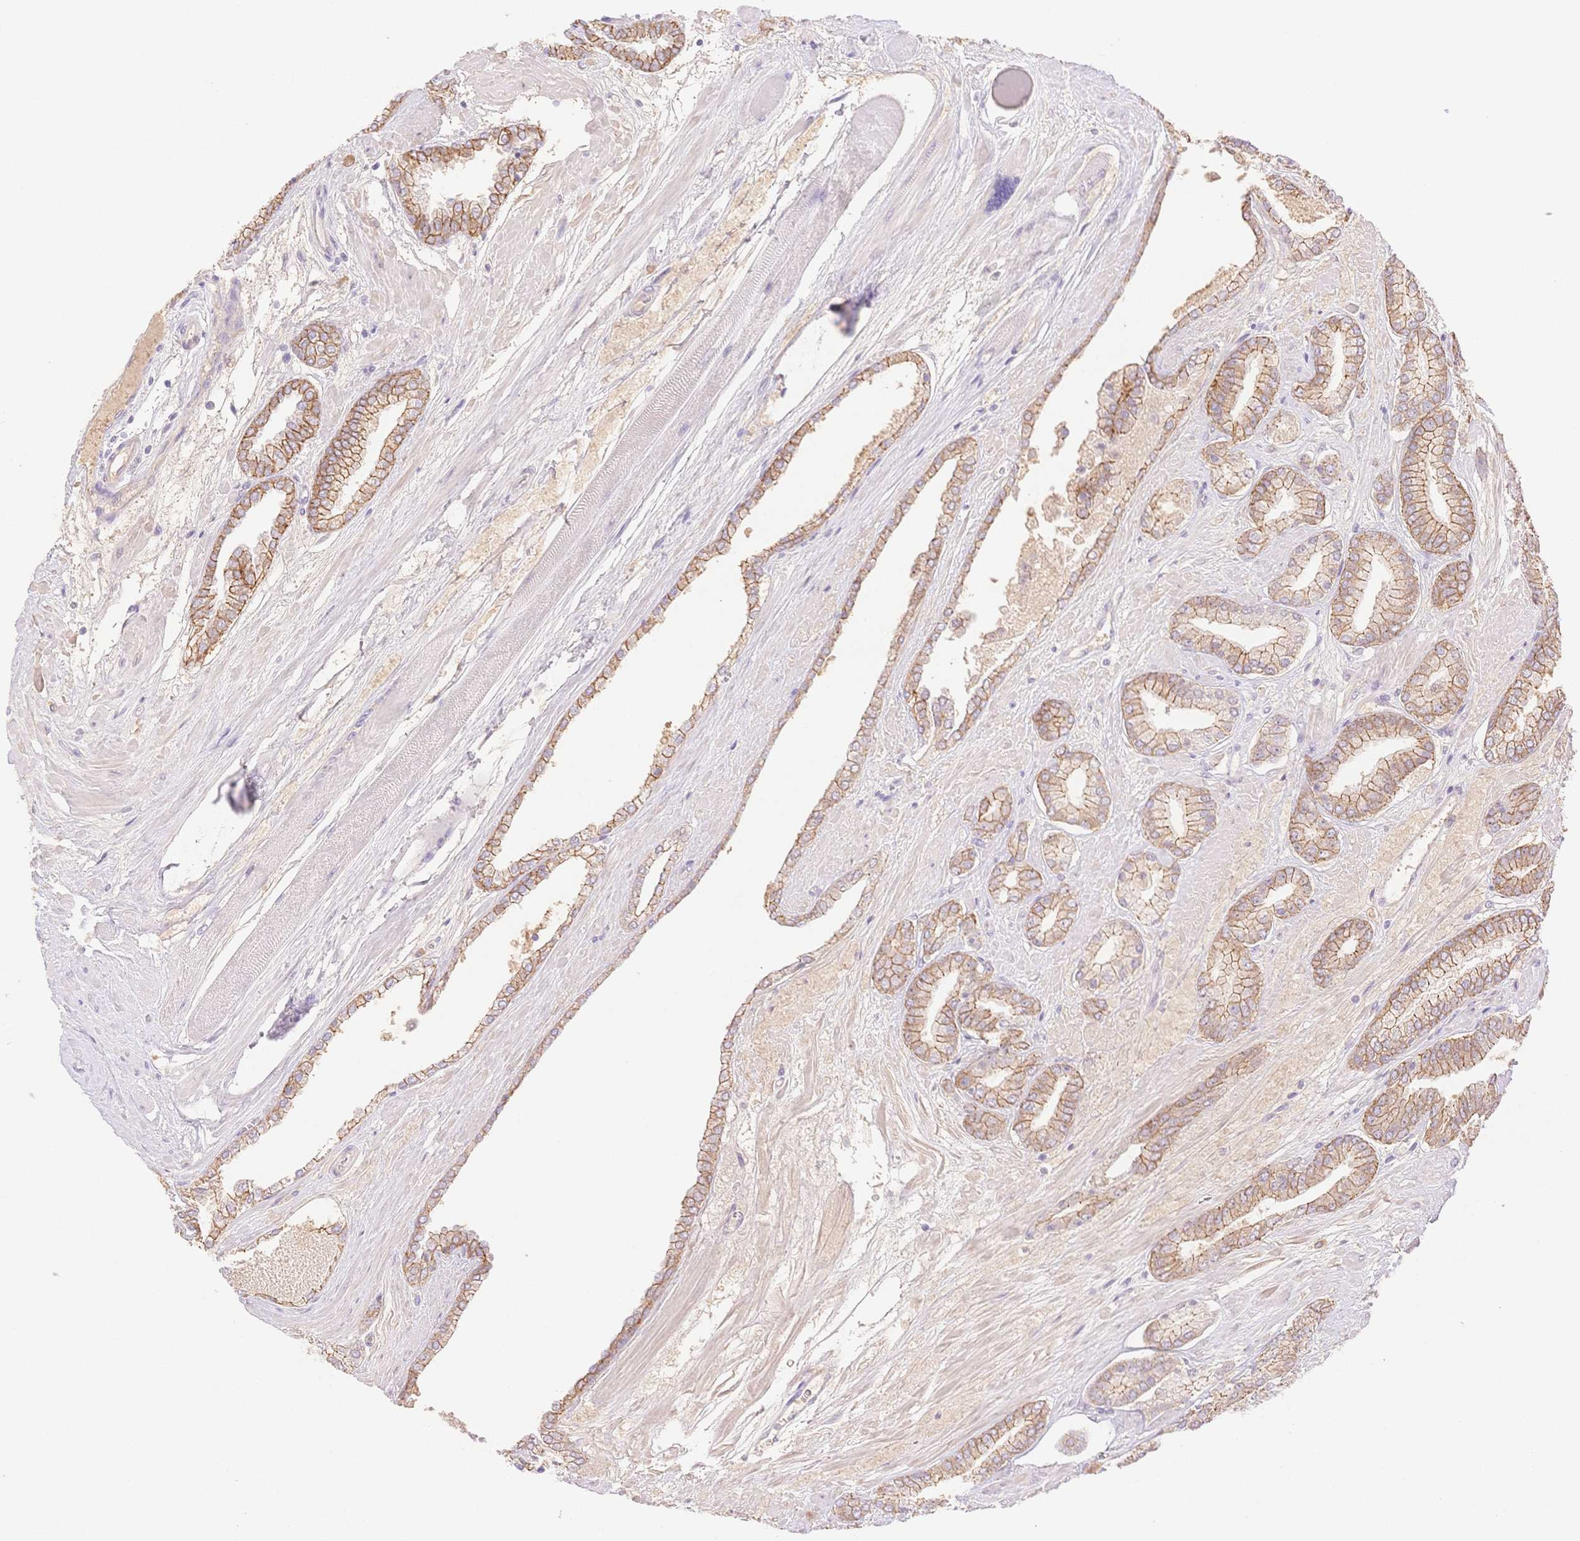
{"staining": {"intensity": "moderate", "quantity": ">75%", "location": "cytoplasmic/membranous"}, "tissue": "prostate cancer", "cell_type": "Tumor cells", "image_type": "cancer", "snomed": [{"axis": "morphology", "description": "Adenocarcinoma, High grade"}, {"axis": "topography", "description": "Prostate"}], "caption": "Tumor cells demonstrate moderate cytoplasmic/membranous expression in approximately >75% of cells in adenocarcinoma (high-grade) (prostate). The staining is performed using DAB brown chromogen to label protein expression. The nuclei are counter-stained blue using hematoxylin.", "gene": "WDR54", "patient": {"sex": "male", "age": 56}}